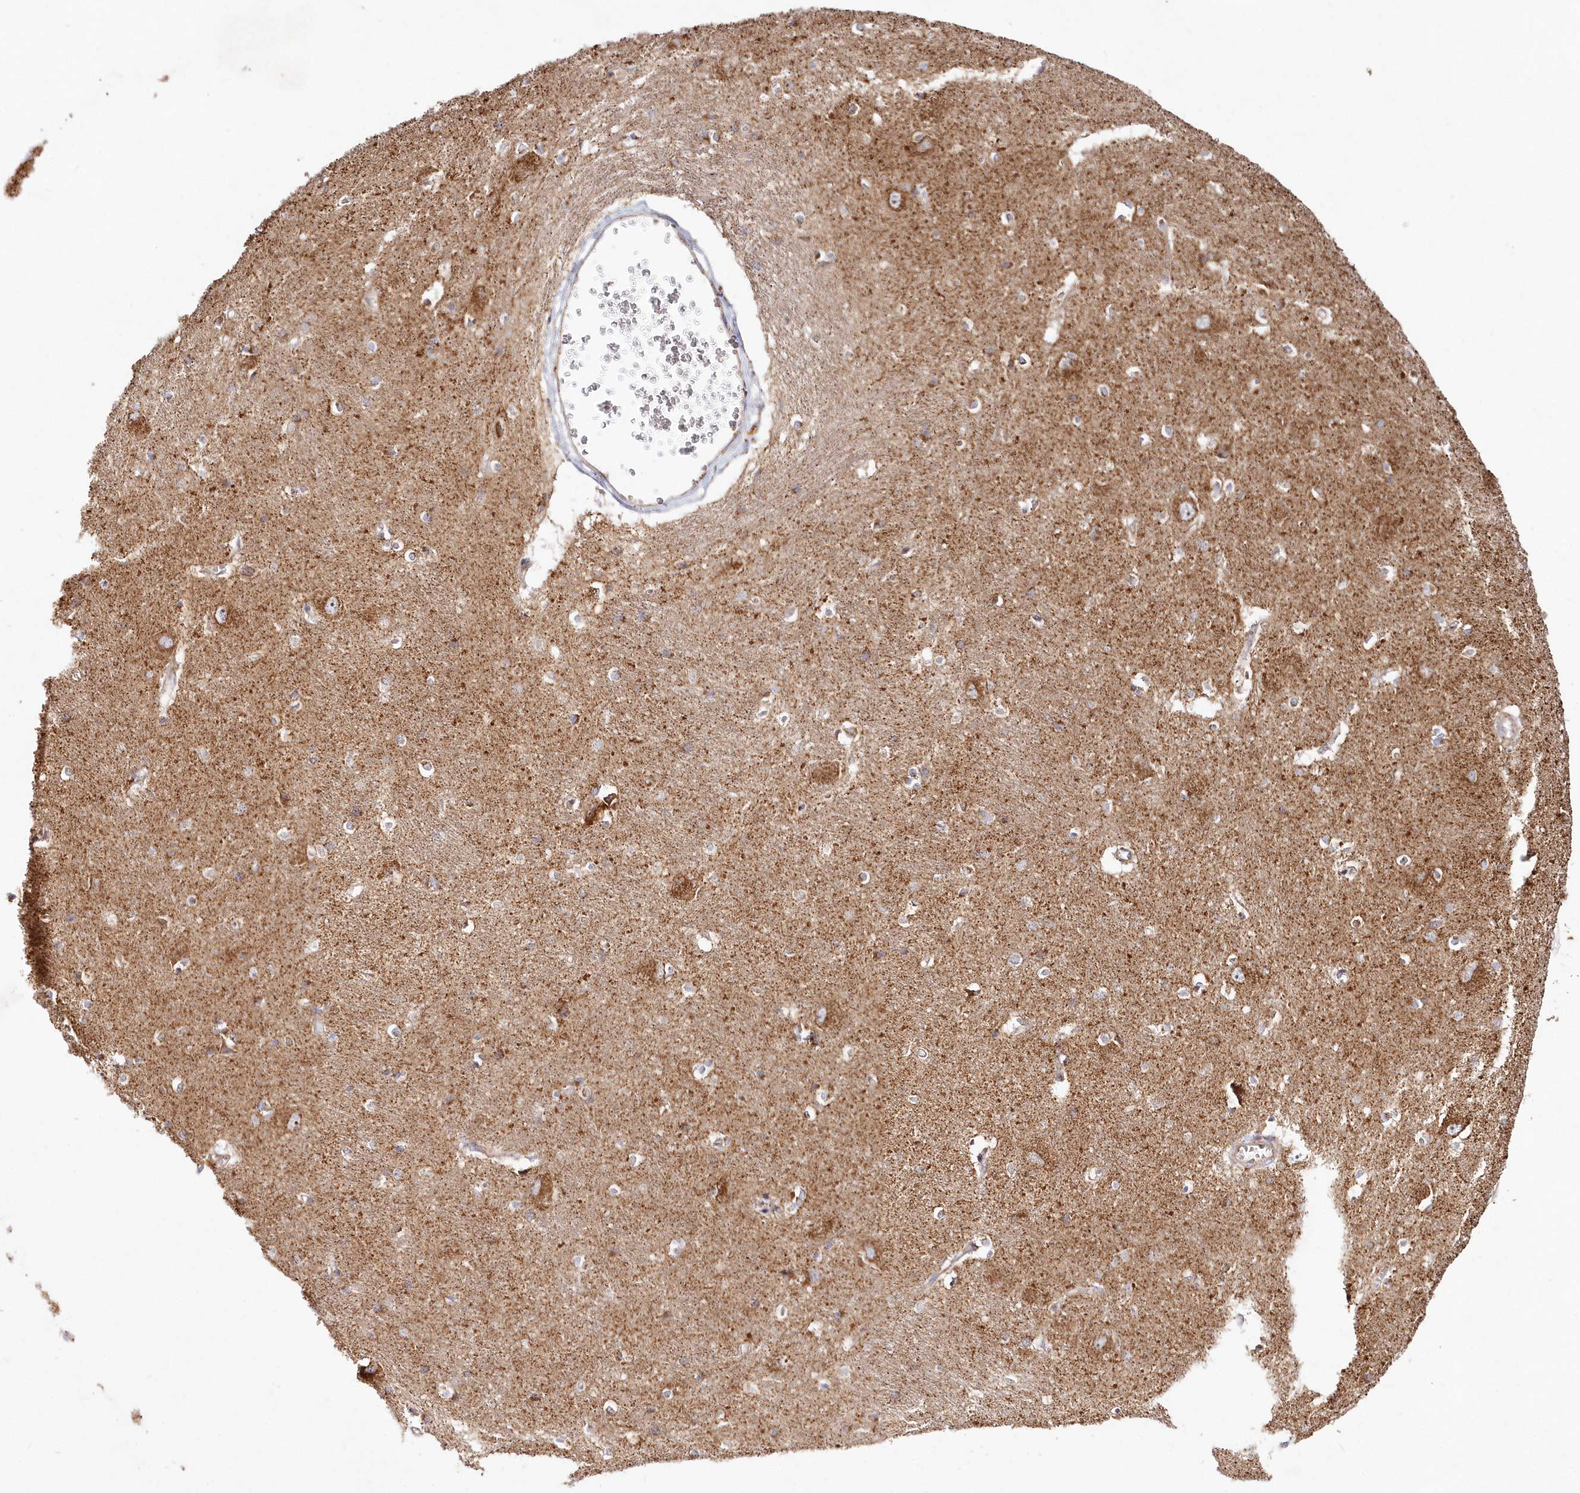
{"staining": {"intensity": "moderate", "quantity": "25%-75%", "location": "cytoplasmic/membranous"}, "tissue": "caudate", "cell_type": "Glial cells", "image_type": "normal", "snomed": [{"axis": "morphology", "description": "Normal tissue, NOS"}, {"axis": "topography", "description": "Lateral ventricle wall"}], "caption": "Immunohistochemistry (IHC) image of benign human caudate stained for a protein (brown), which displays medium levels of moderate cytoplasmic/membranous positivity in approximately 25%-75% of glial cells.", "gene": "DNA2", "patient": {"sex": "male", "age": 37}}